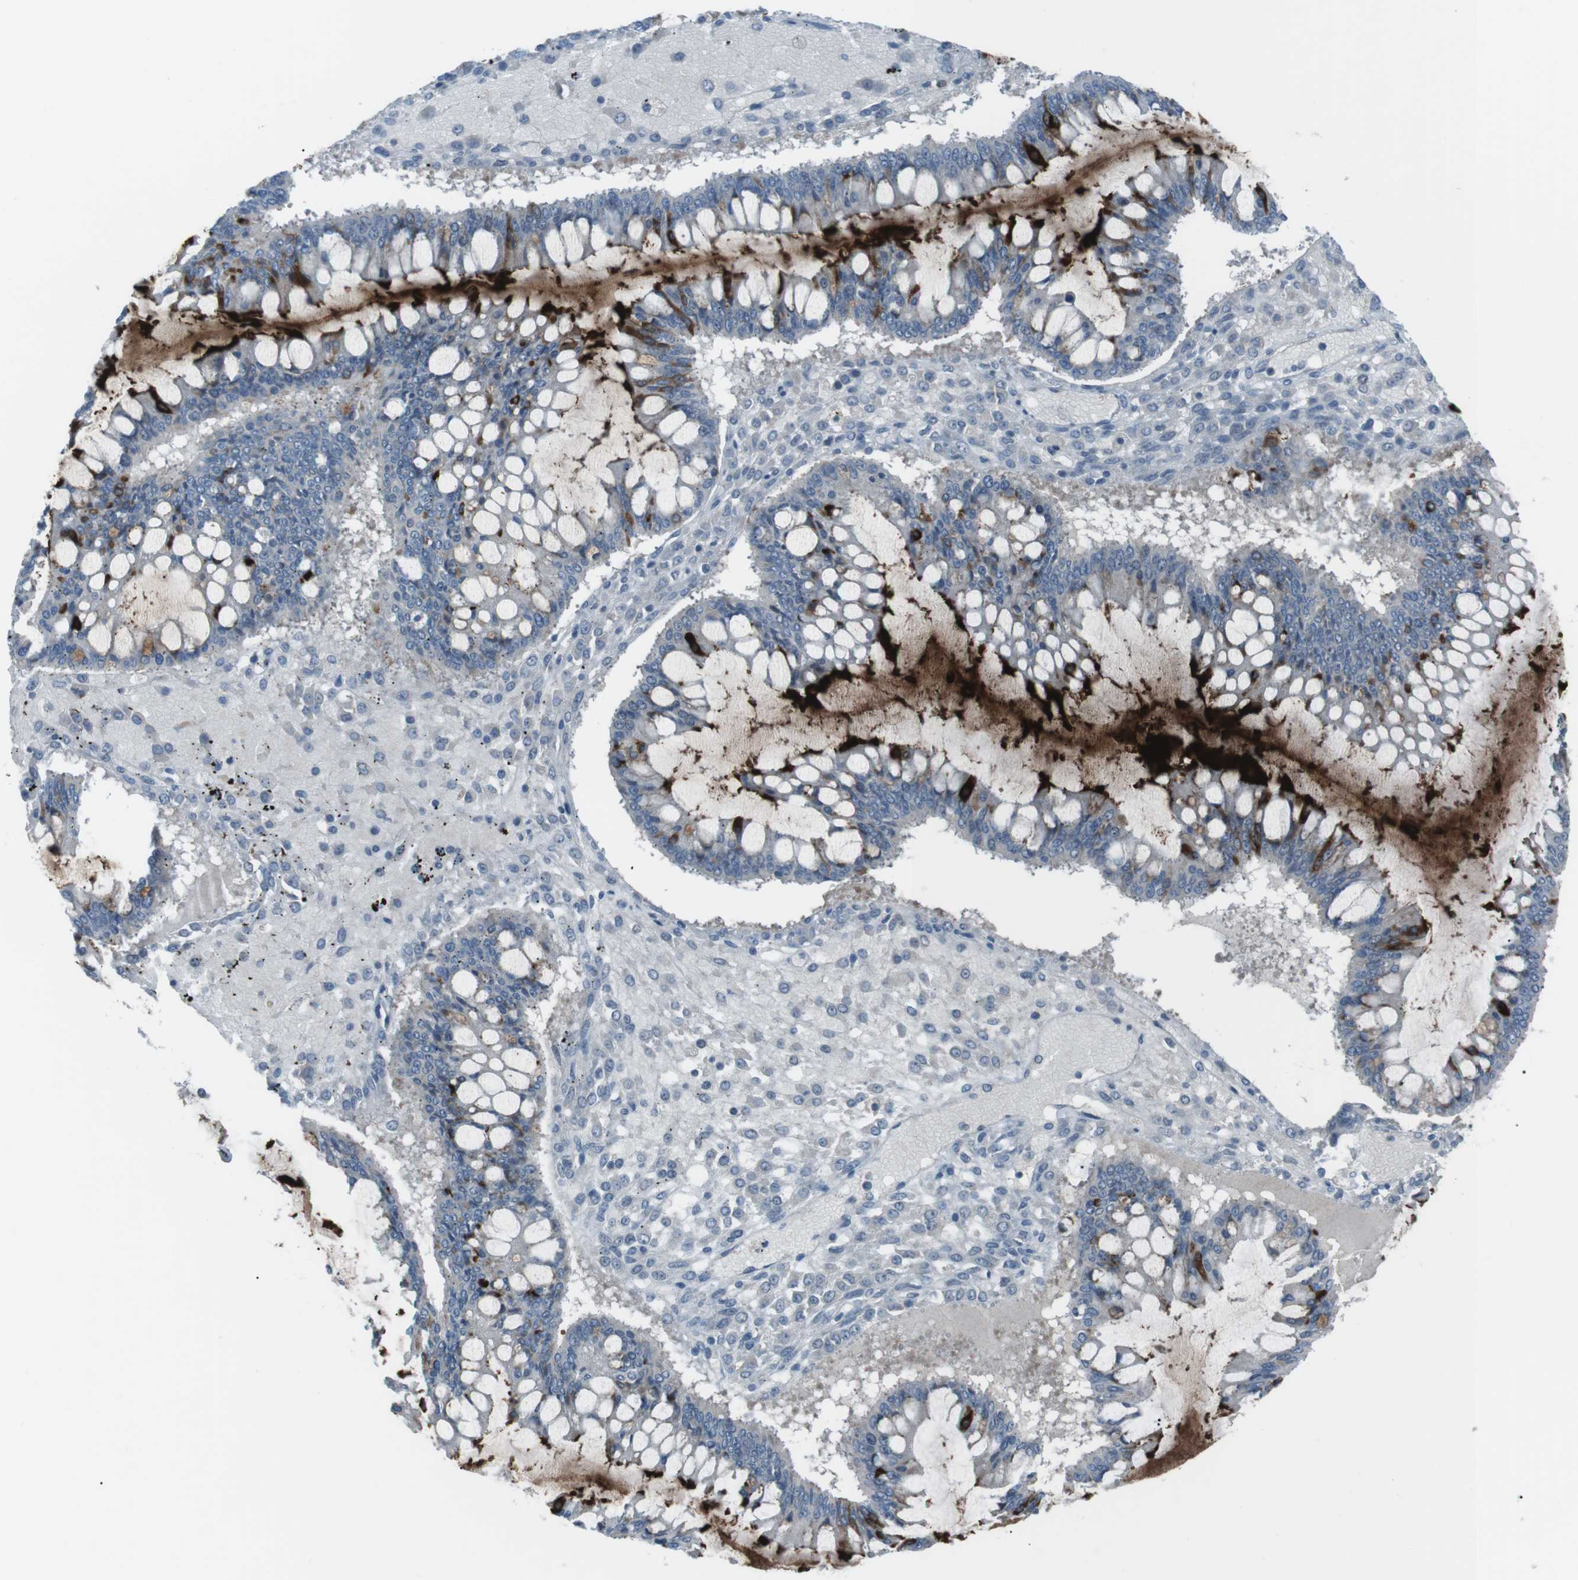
{"staining": {"intensity": "strong", "quantity": "<25%", "location": "cytoplasmic/membranous"}, "tissue": "ovarian cancer", "cell_type": "Tumor cells", "image_type": "cancer", "snomed": [{"axis": "morphology", "description": "Cystadenocarcinoma, mucinous, NOS"}, {"axis": "topography", "description": "Ovary"}], "caption": "A photomicrograph of mucinous cystadenocarcinoma (ovarian) stained for a protein shows strong cytoplasmic/membranous brown staining in tumor cells.", "gene": "FCRLA", "patient": {"sex": "female", "age": 73}}